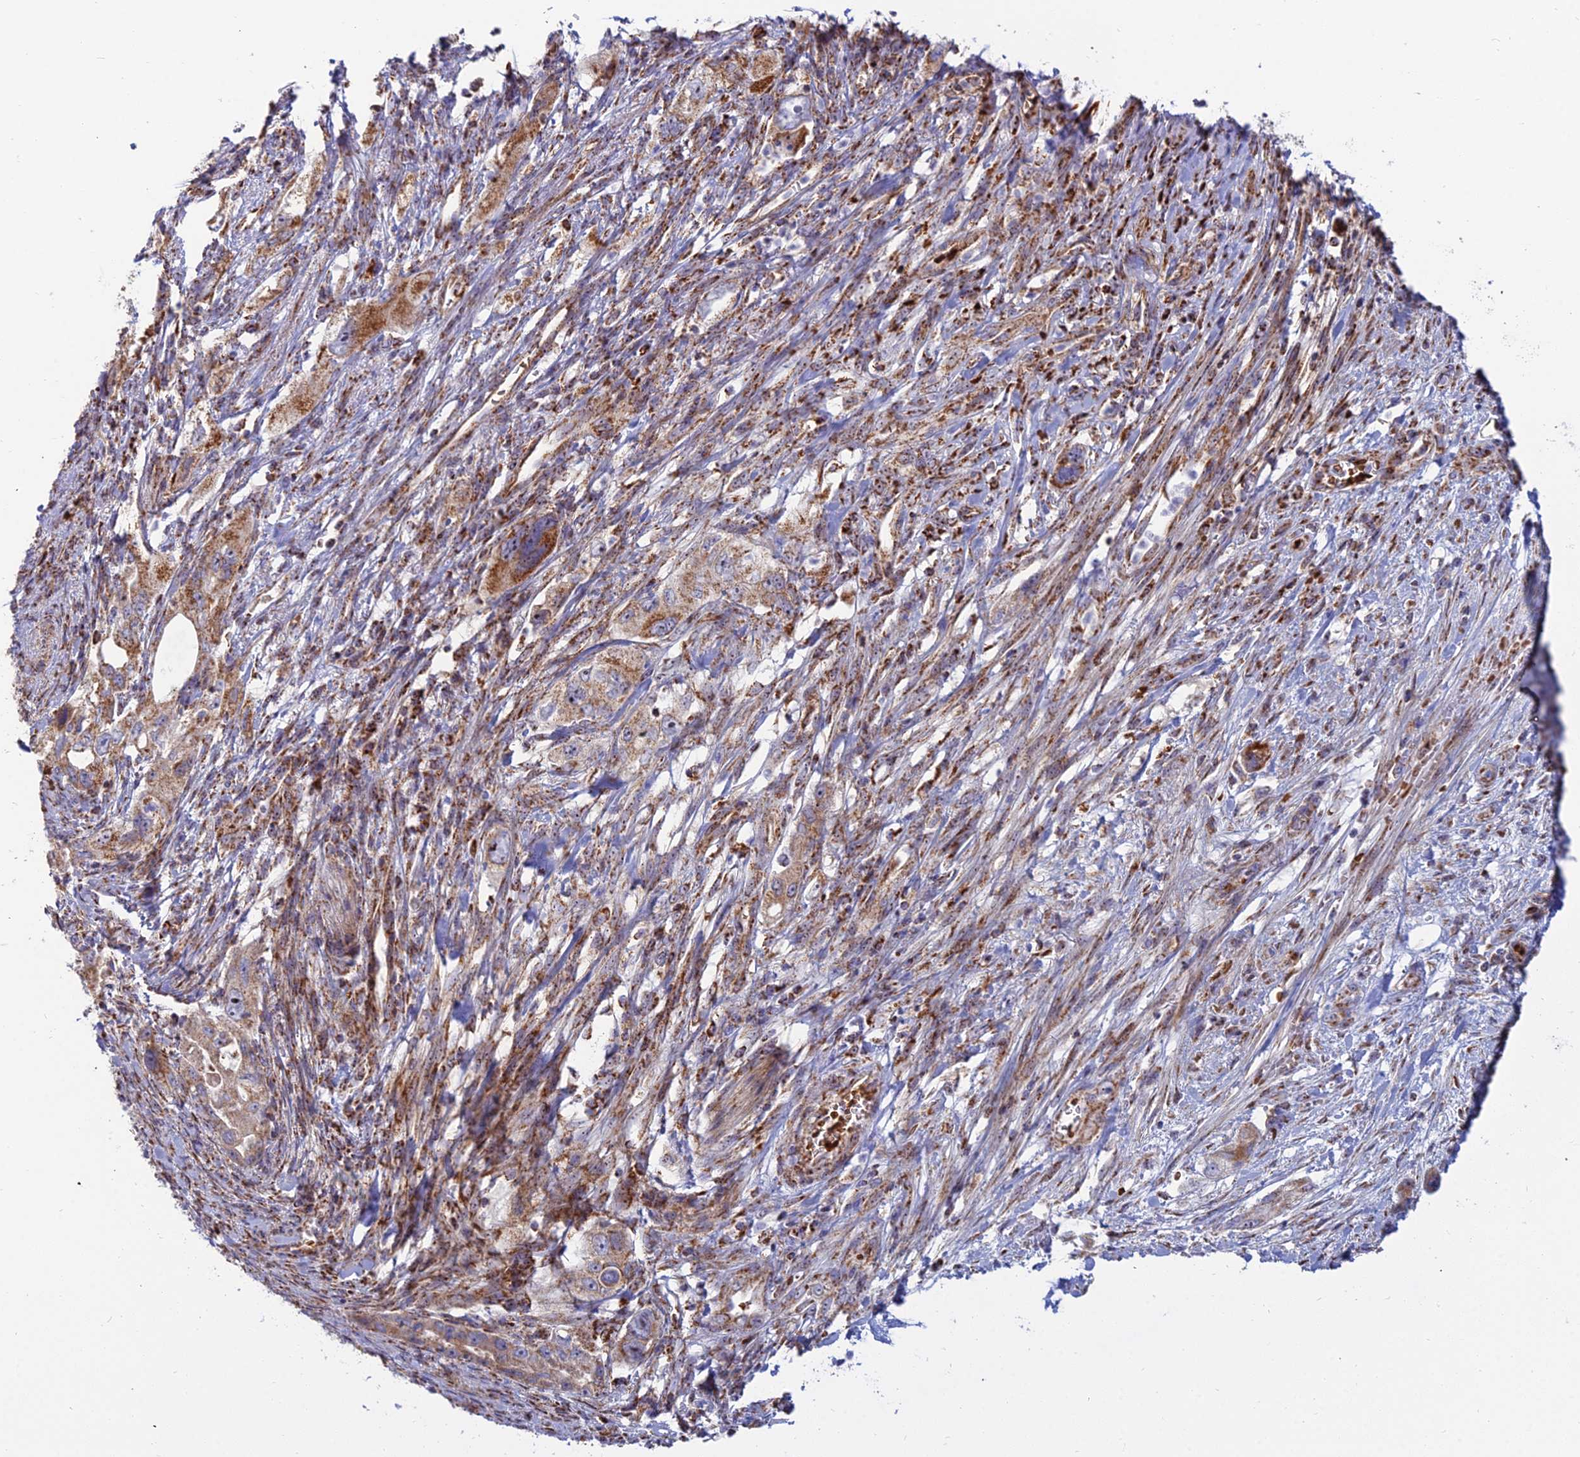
{"staining": {"intensity": "strong", "quantity": ">75%", "location": "cytoplasmic/membranous"}, "tissue": "pancreatic cancer", "cell_type": "Tumor cells", "image_type": "cancer", "snomed": [{"axis": "morphology", "description": "Adenocarcinoma, NOS"}, {"axis": "topography", "description": "Pancreas"}], "caption": "Strong cytoplasmic/membranous staining for a protein is appreciated in approximately >75% of tumor cells of pancreatic cancer (adenocarcinoma) using IHC.", "gene": "SLC35F4", "patient": {"sex": "female", "age": 73}}